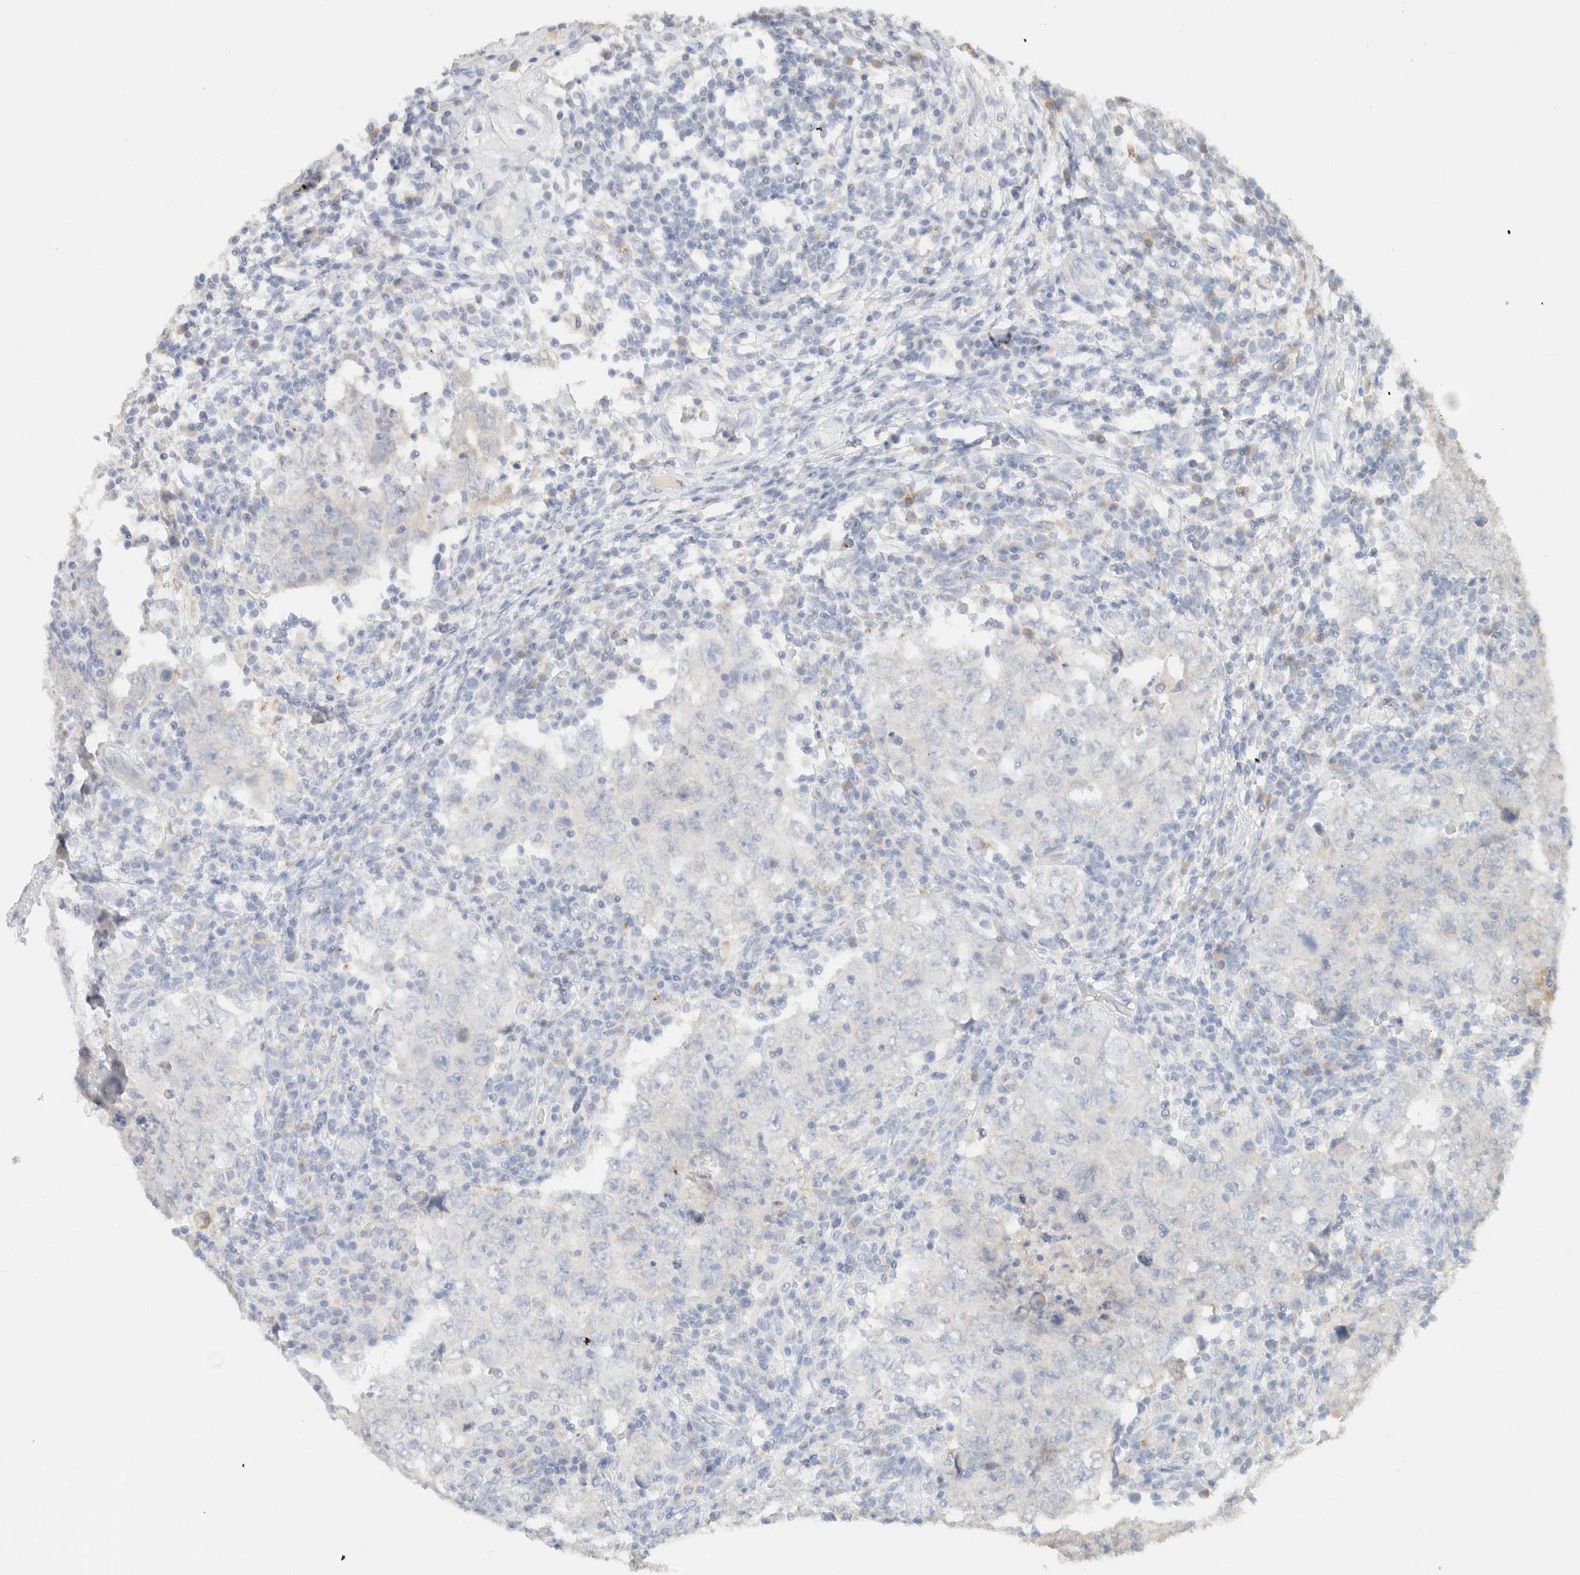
{"staining": {"intensity": "negative", "quantity": "none", "location": "none"}, "tissue": "testis cancer", "cell_type": "Tumor cells", "image_type": "cancer", "snomed": [{"axis": "morphology", "description": "Carcinoma, Embryonal, NOS"}, {"axis": "topography", "description": "Testis"}], "caption": "This is an IHC micrograph of human embryonal carcinoma (testis). There is no staining in tumor cells.", "gene": "CPA1", "patient": {"sex": "male", "age": 26}}